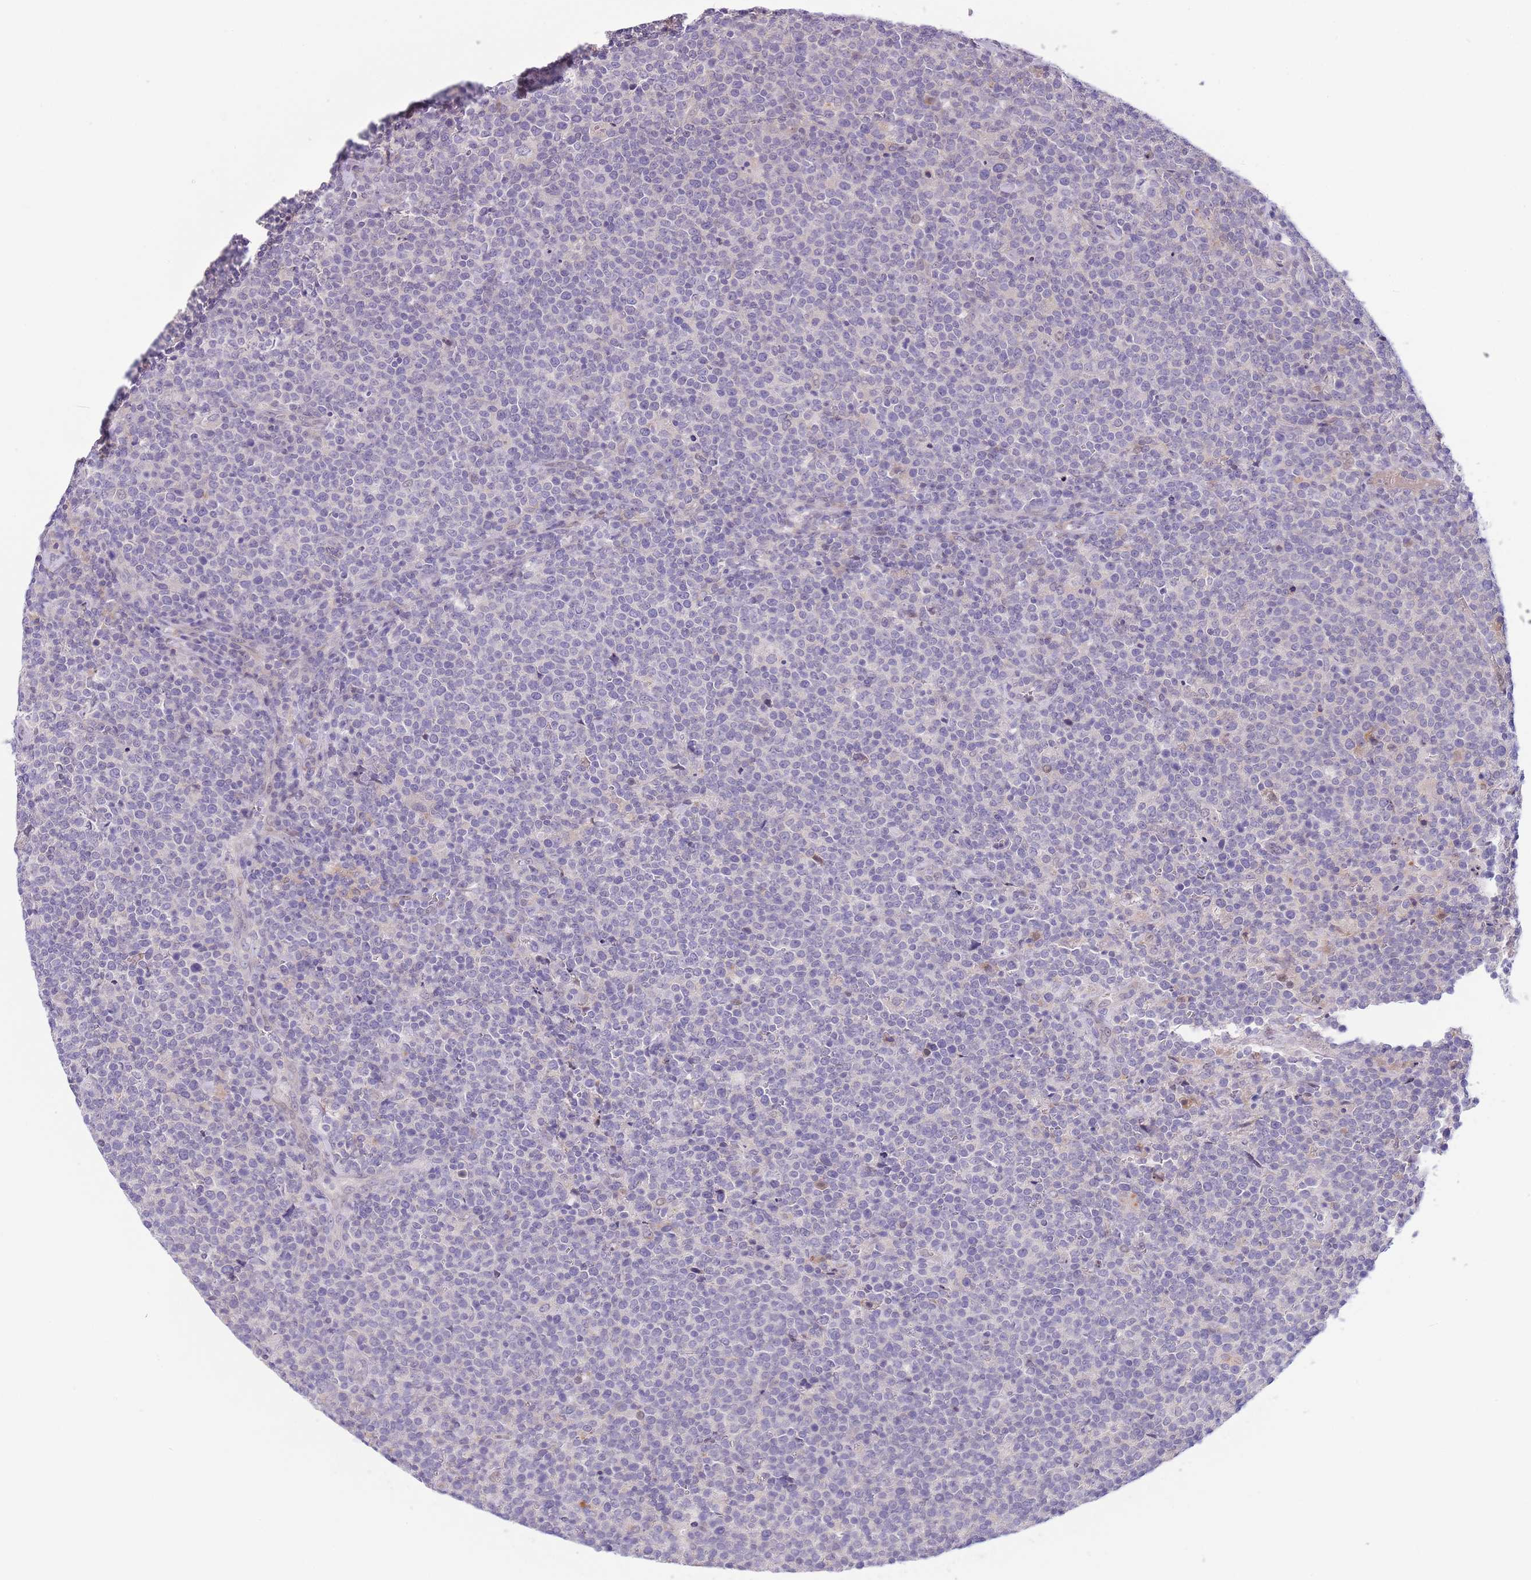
{"staining": {"intensity": "negative", "quantity": "none", "location": "none"}, "tissue": "lymphoma", "cell_type": "Tumor cells", "image_type": "cancer", "snomed": [{"axis": "morphology", "description": "Malignant lymphoma, non-Hodgkin's type, High grade"}, {"axis": "topography", "description": "Lymph node"}], "caption": "The image reveals no significant expression in tumor cells of lymphoma.", "gene": "C9orf152", "patient": {"sex": "male", "age": 61}}